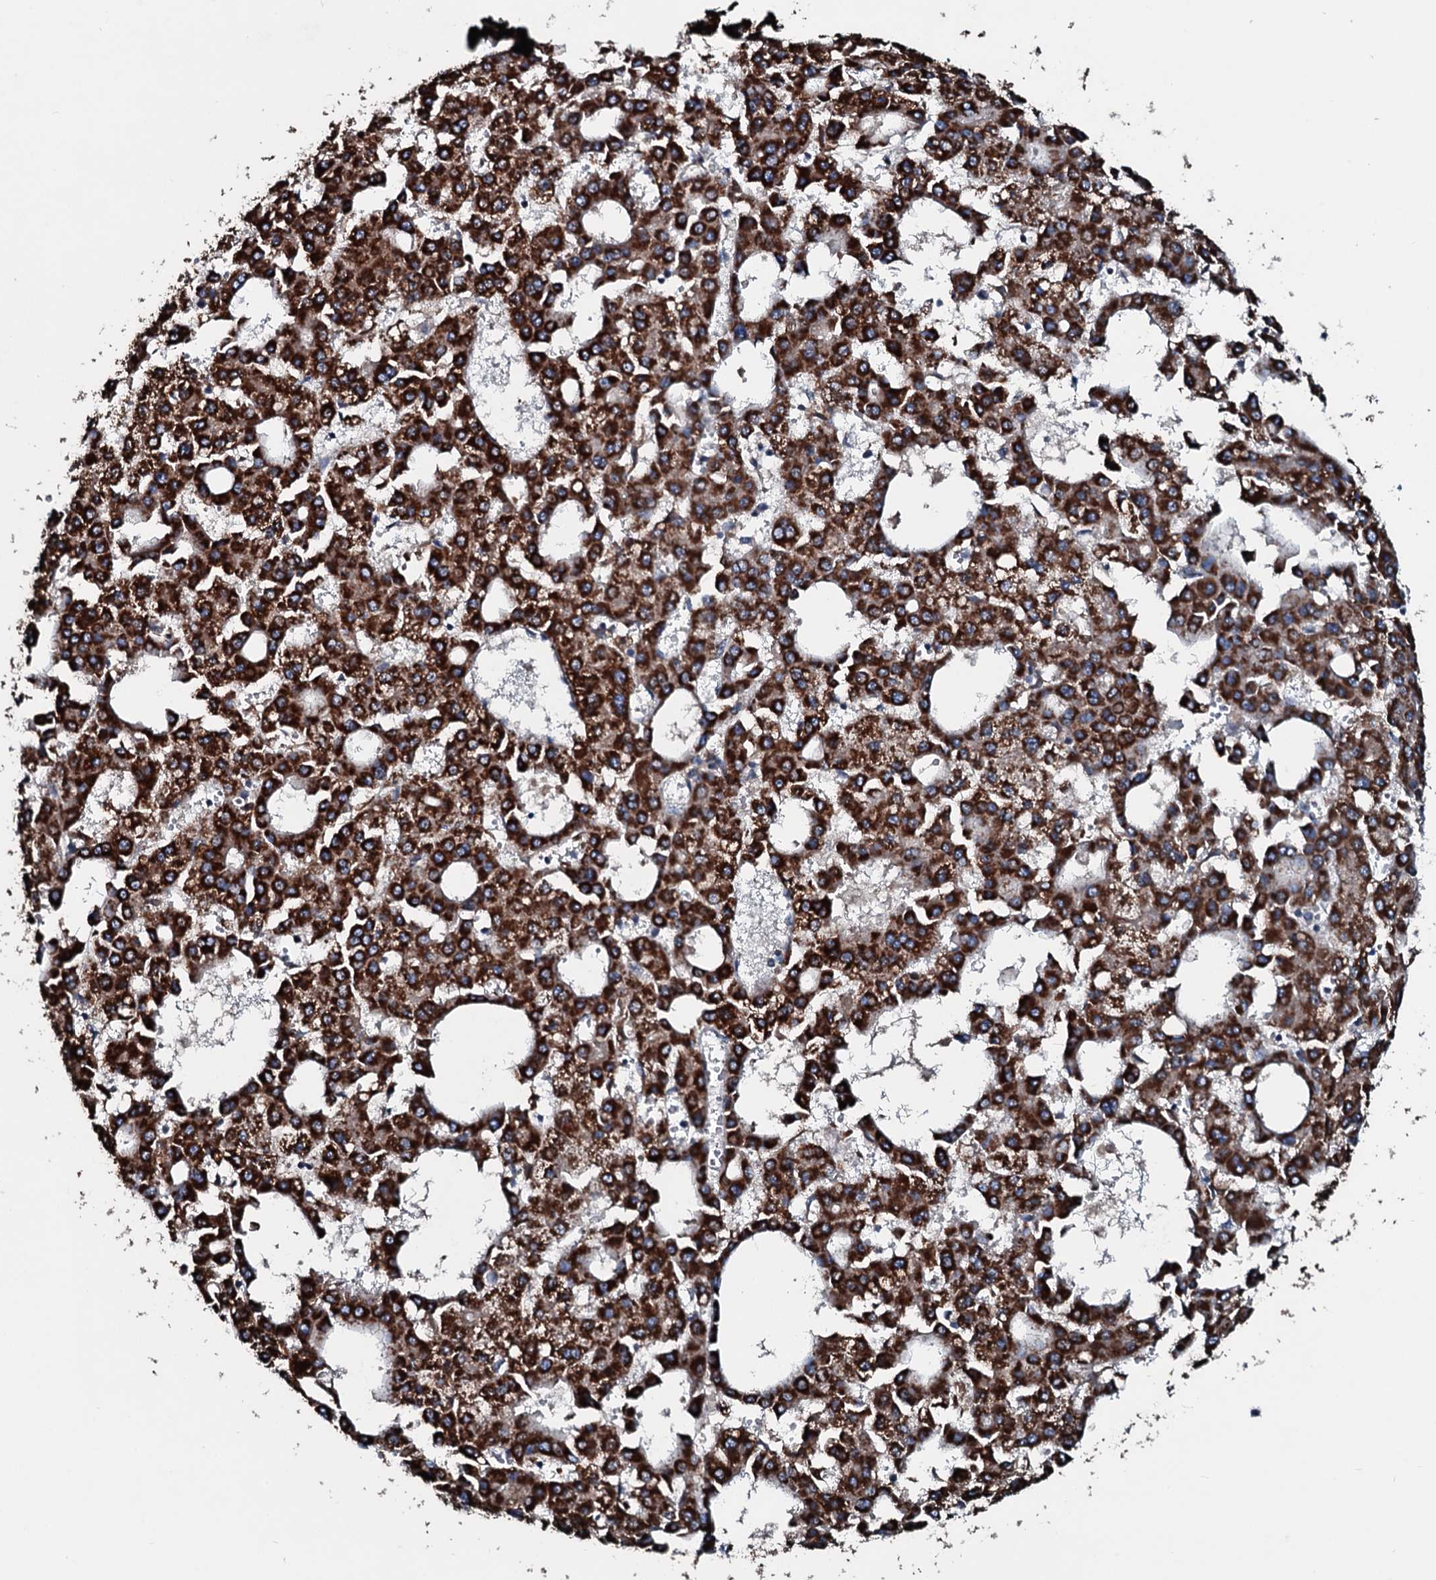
{"staining": {"intensity": "strong", "quantity": ">75%", "location": "cytoplasmic/membranous"}, "tissue": "liver cancer", "cell_type": "Tumor cells", "image_type": "cancer", "snomed": [{"axis": "morphology", "description": "Carcinoma, Hepatocellular, NOS"}, {"axis": "topography", "description": "Liver"}], "caption": "Approximately >75% of tumor cells in human liver hepatocellular carcinoma reveal strong cytoplasmic/membranous protein staining as visualized by brown immunohistochemical staining.", "gene": "ACSS3", "patient": {"sex": "male", "age": 47}}